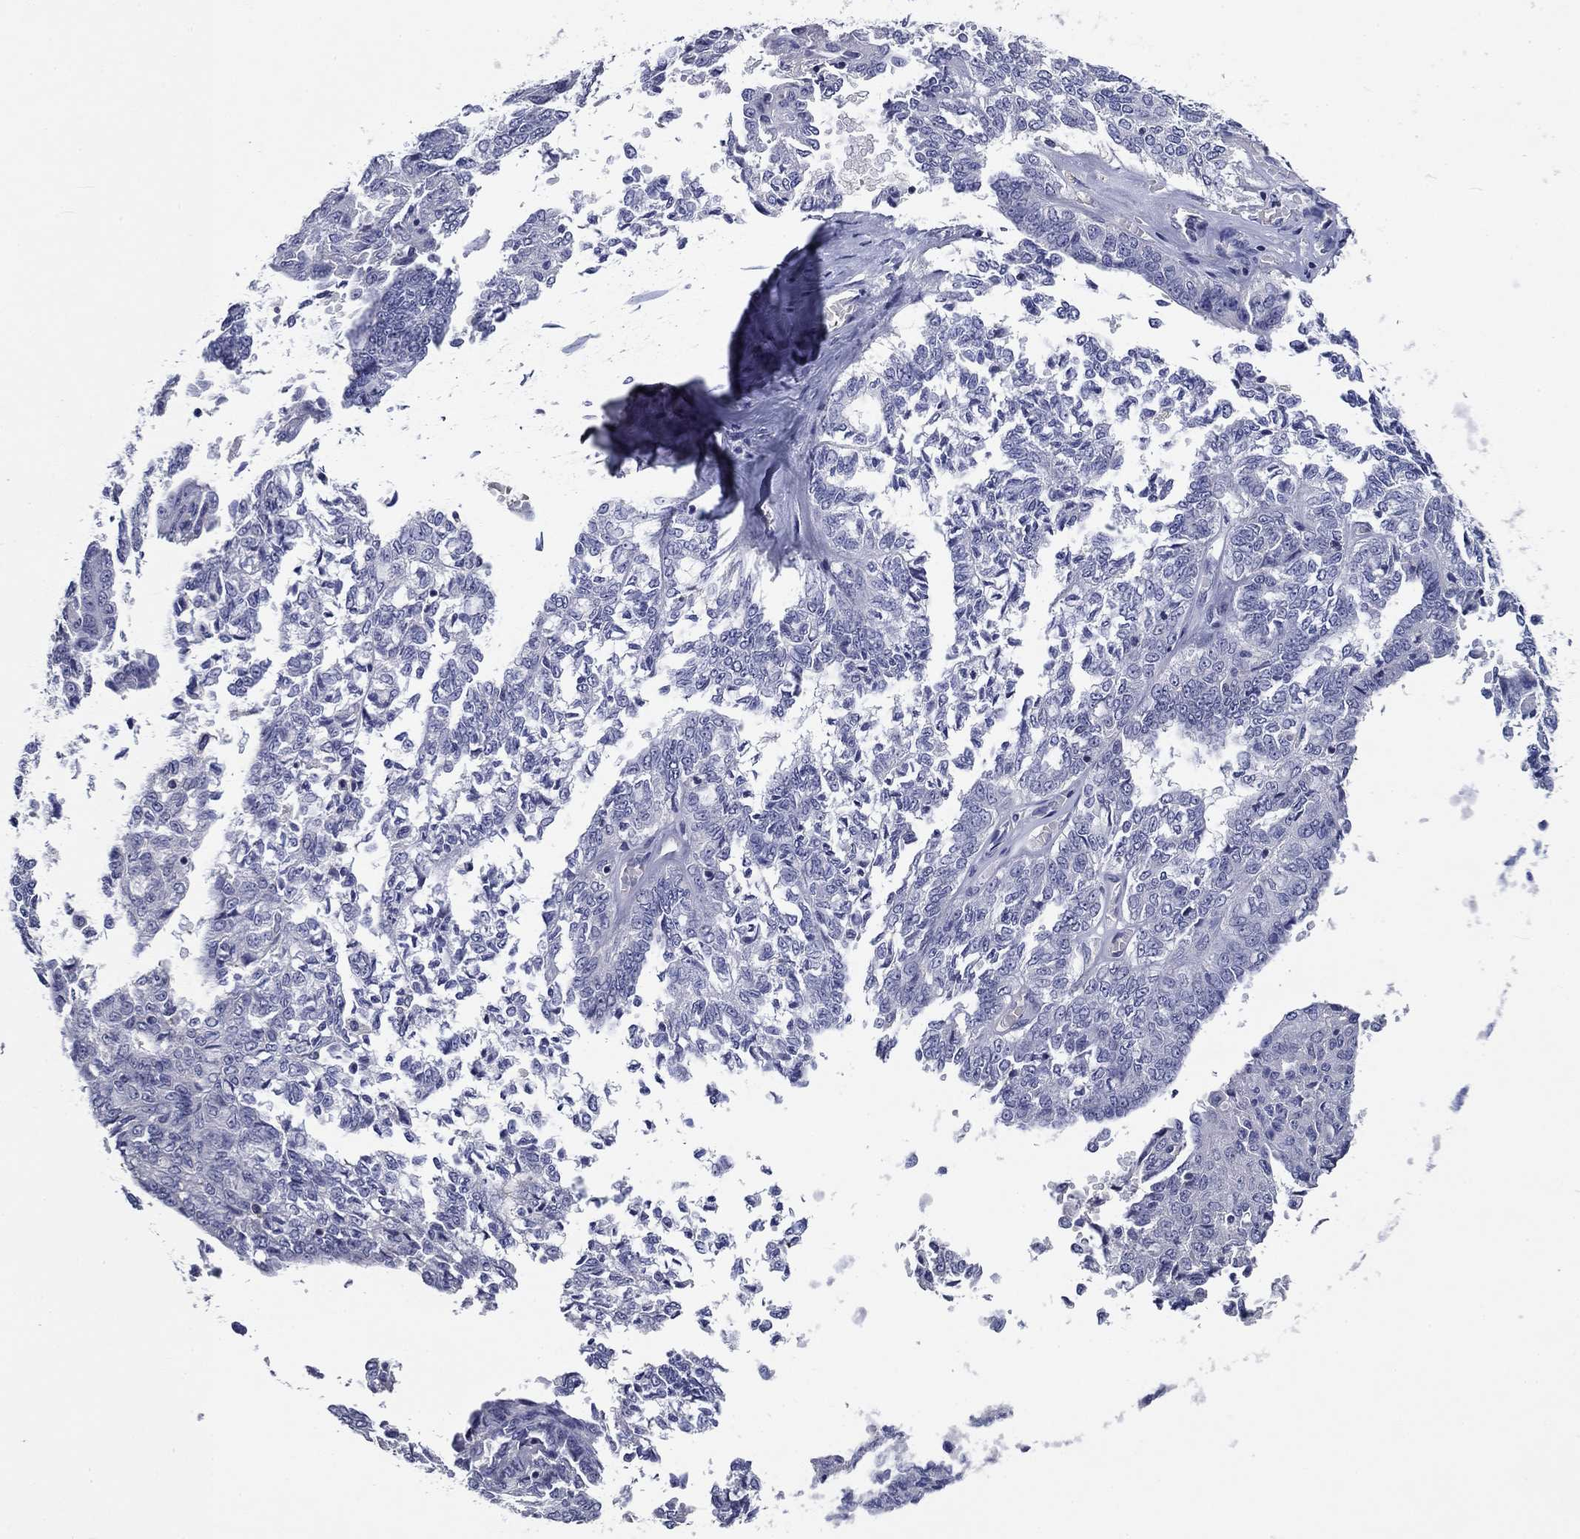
{"staining": {"intensity": "negative", "quantity": "none", "location": "none"}, "tissue": "ovarian cancer", "cell_type": "Tumor cells", "image_type": "cancer", "snomed": [{"axis": "morphology", "description": "Cystadenocarcinoma, serous, NOS"}, {"axis": "topography", "description": "Ovary"}], "caption": "A high-resolution photomicrograph shows IHC staining of serous cystadenocarcinoma (ovarian), which displays no significant expression in tumor cells. (DAB (3,3'-diaminobenzidine) immunohistochemistry (IHC) with hematoxylin counter stain).", "gene": "POU2F2", "patient": {"sex": "female", "age": 71}}